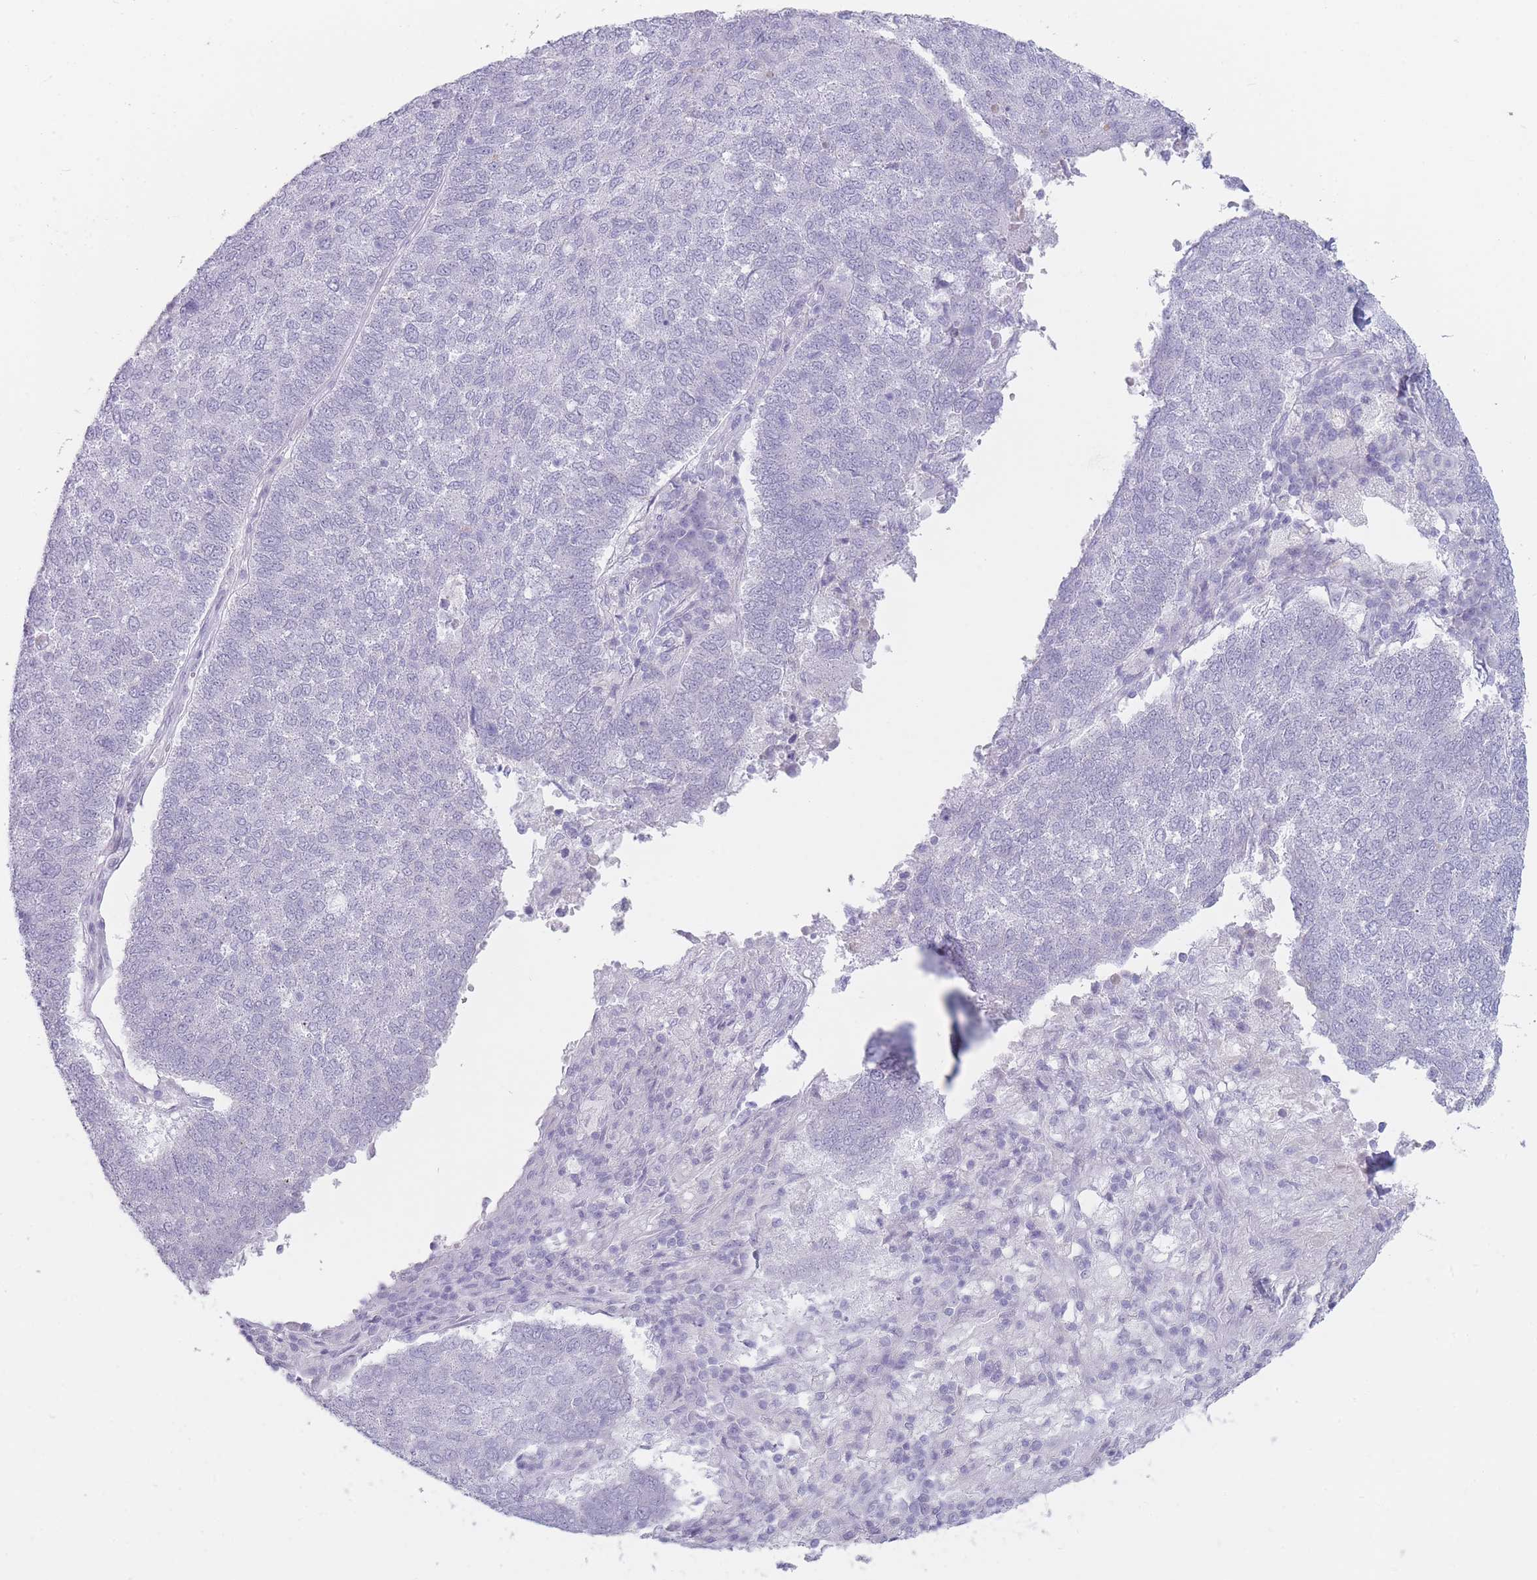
{"staining": {"intensity": "negative", "quantity": "none", "location": "none"}, "tissue": "lung cancer", "cell_type": "Tumor cells", "image_type": "cancer", "snomed": [{"axis": "morphology", "description": "Squamous cell carcinoma, NOS"}, {"axis": "topography", "description": "Lung"}], "caption": "Micrograph shows no significant protein staining in tumor cells of lung squamous cell carcinoma.", "gene": "IFNA6", "patient": {"sex": "male", "age": 73}}